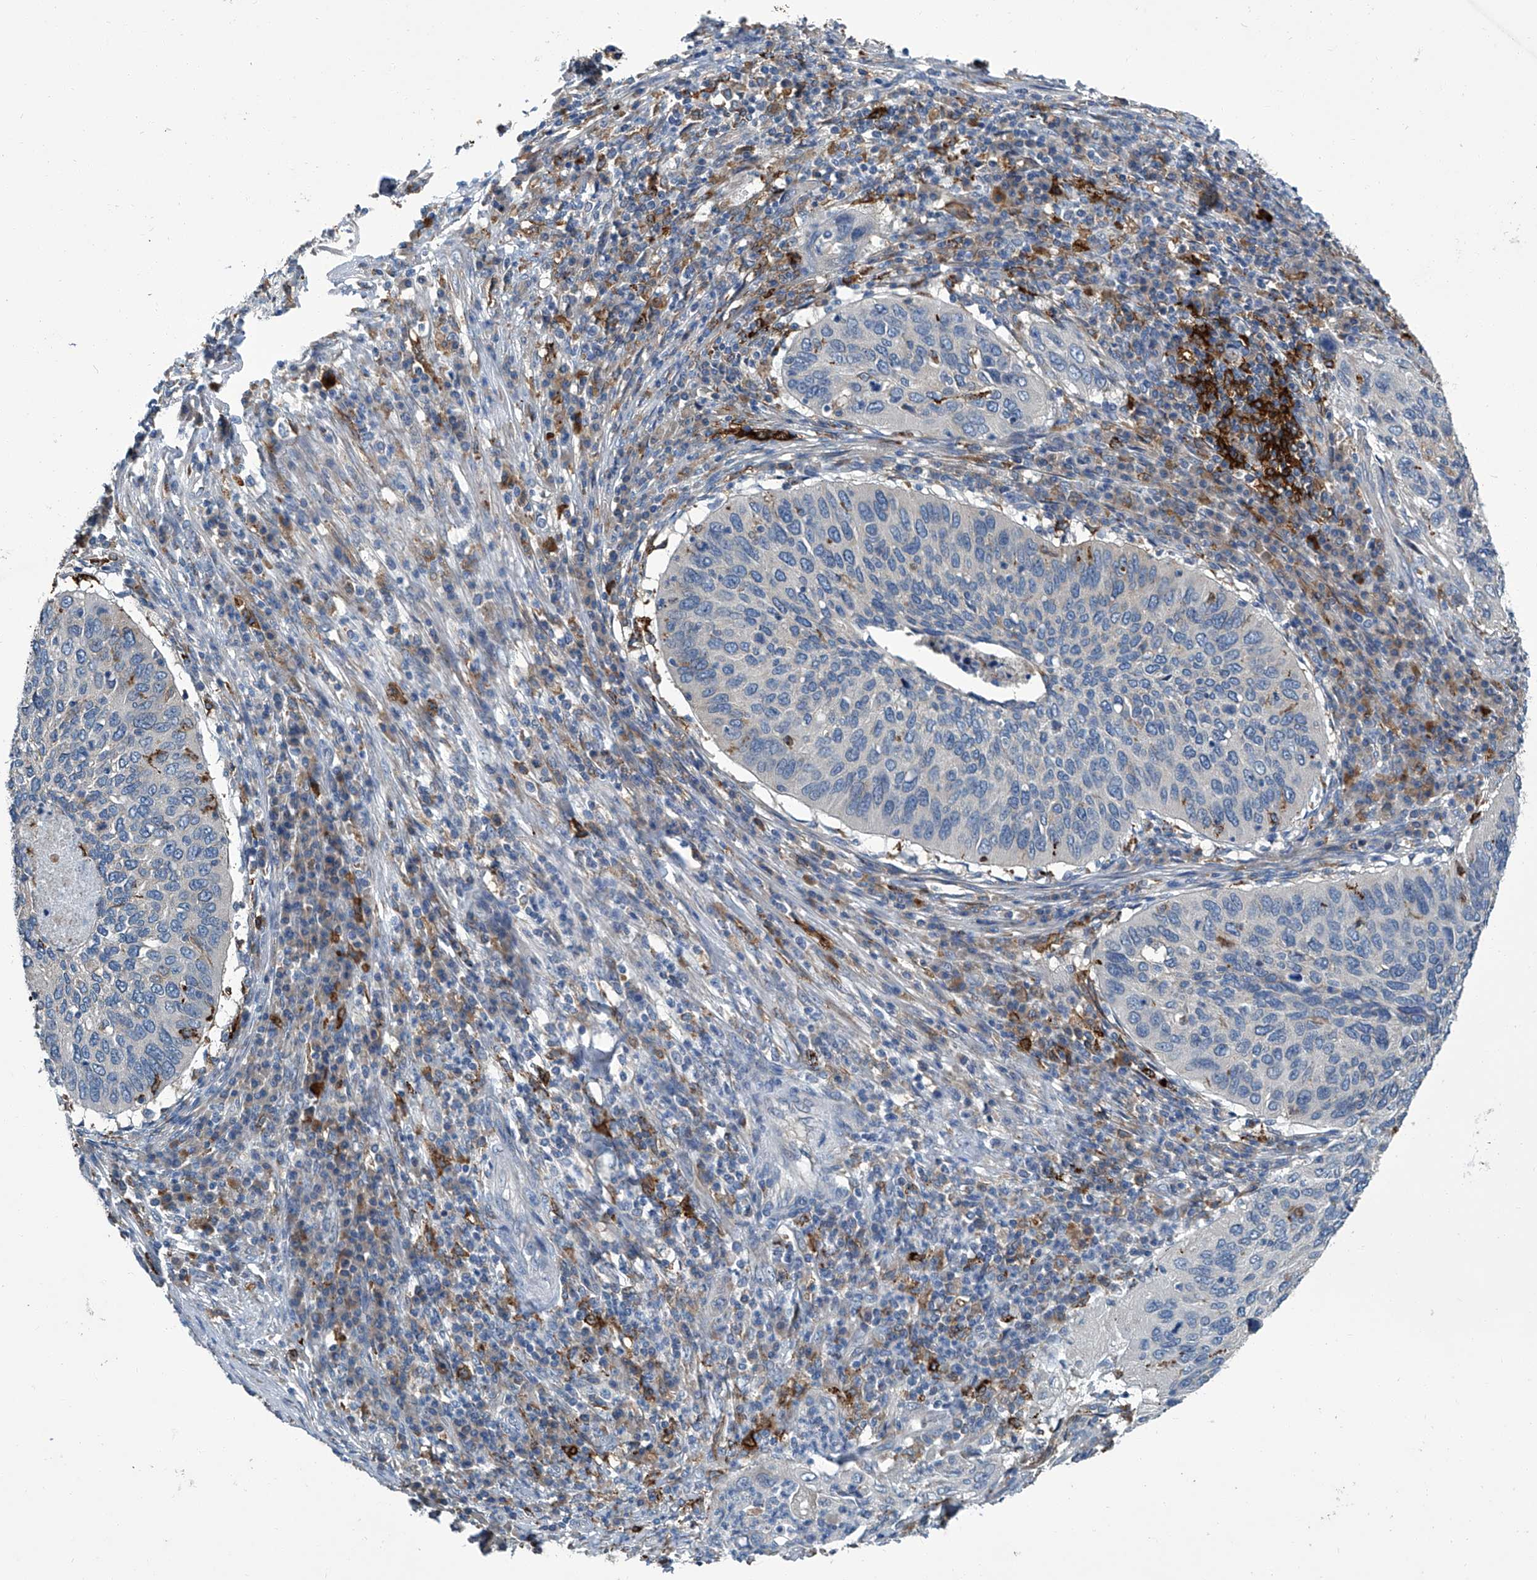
{"staining": {"intensity": "negative", "quantity": "none", "location": "none"}, "tissue": "cervical cancer", "cell_type": "Tumor cells", "image_type": "cancer", "snomed": [{"axis": "morphology", "description": "Squamous cell carcinoma, NOS"}, {"axis": "topography", "description": "Cervix"}], "caption": "This is a micrograph of immunohistochemistry (IHC) staining of cervical cancer, which shows no staining in tumor cells.", "gene": "FAM167A", "patient": {"sex": "female", "age": 38}}